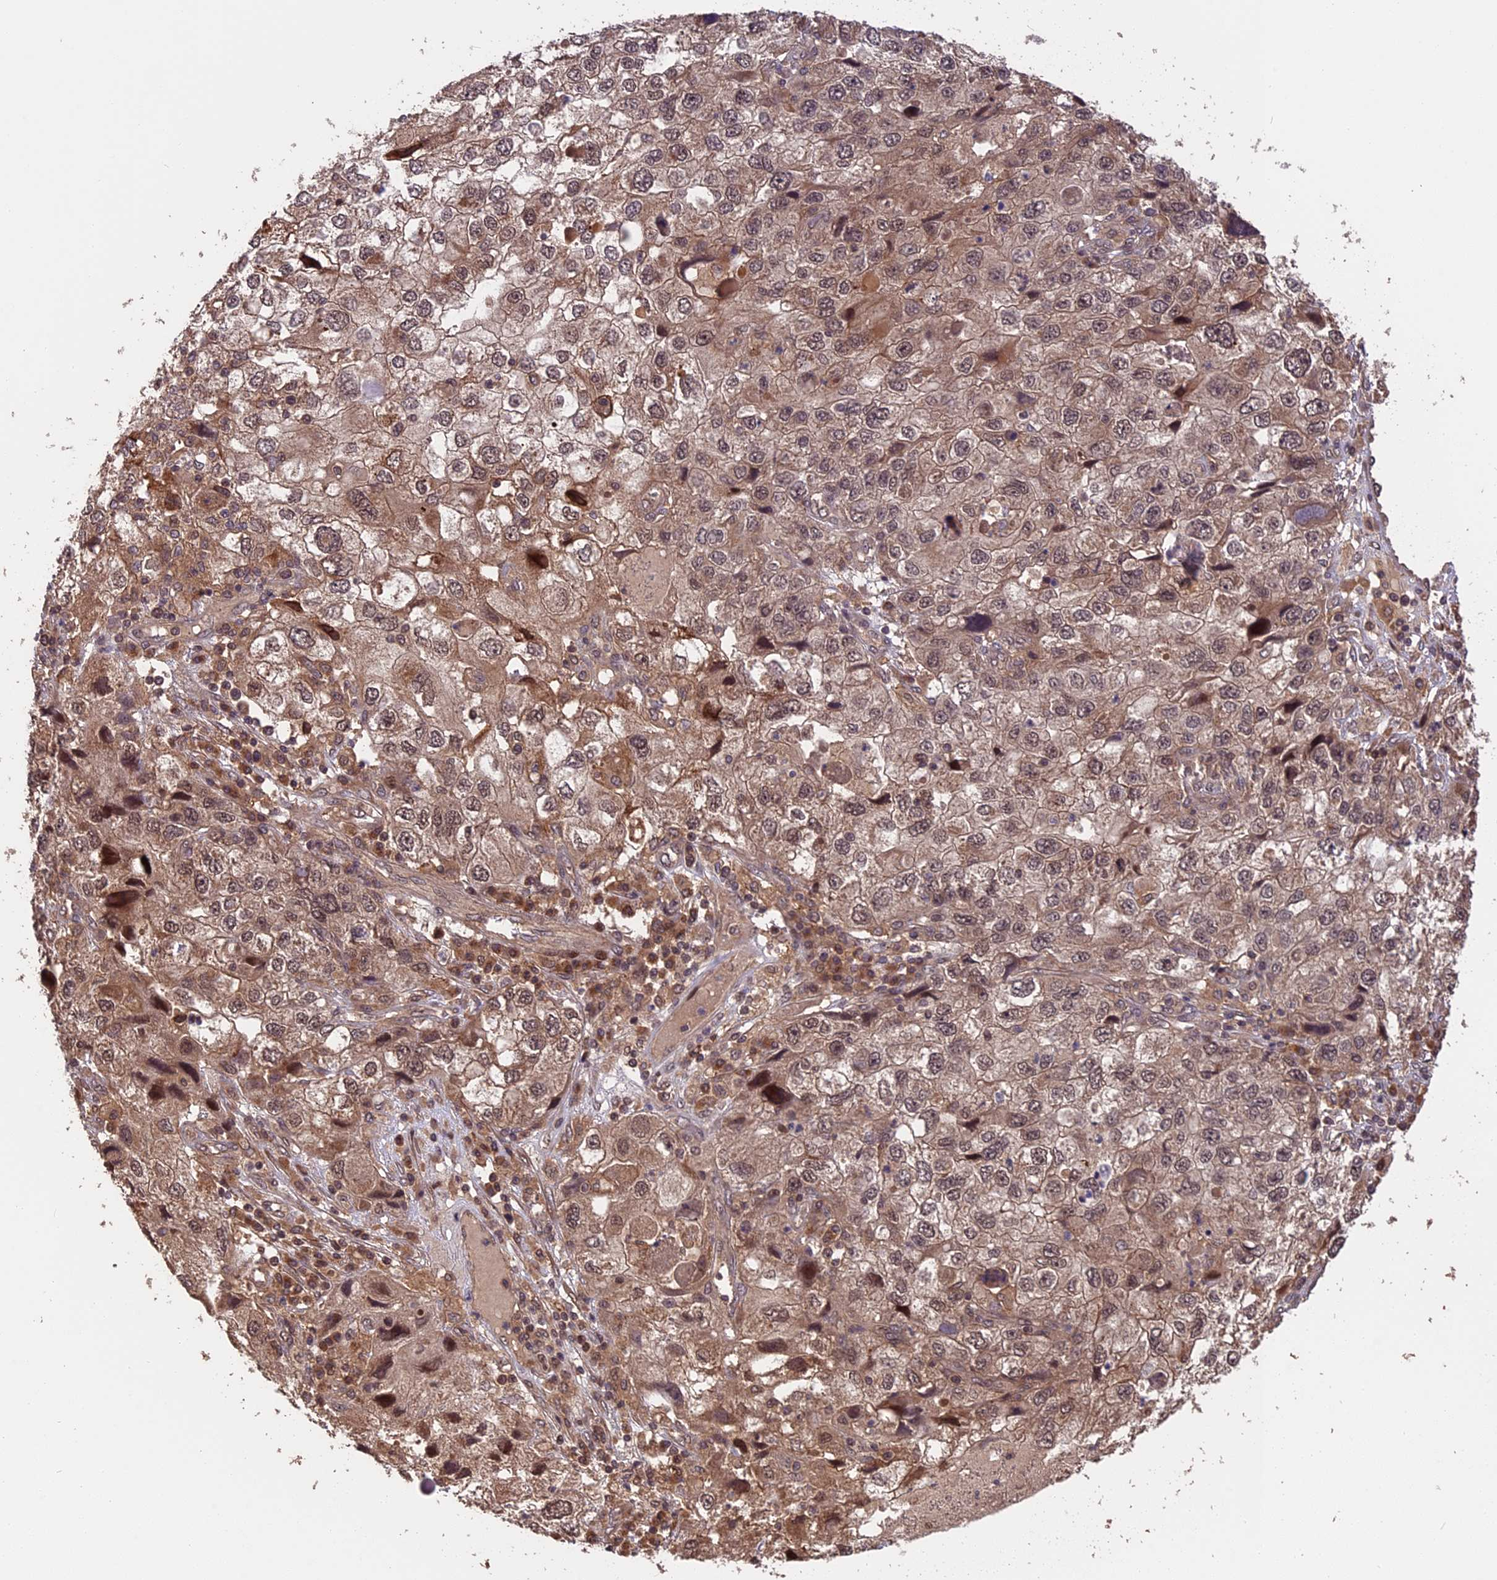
{"staining": {"intensity": "weak", "quantity": ">75%", "location": "cytoplasmic/membranous,nuclear"}, "tissue": "endometrial cancer", "cell_type": "Tumor cells", "image_type": "cancer", "snomed": [{"axis": "morphology", "description": "Adenocarcinoma, NOS"}, {"axis": "topography", "description": "Endometrium"}], "caption": "High-magnification brightfield microscopy of endometrial cancer stained with DAB (3,3'-diaminobenzidine) (brown) and counterstained with hematoxylin (blue). tumor cells exhibit weak cytoplasmic/membranous and nuclear positivity is appreciated in approximately>75% of cells.", "gene": "ESCO1", "patient": {"sex": "female", "age": 49}}